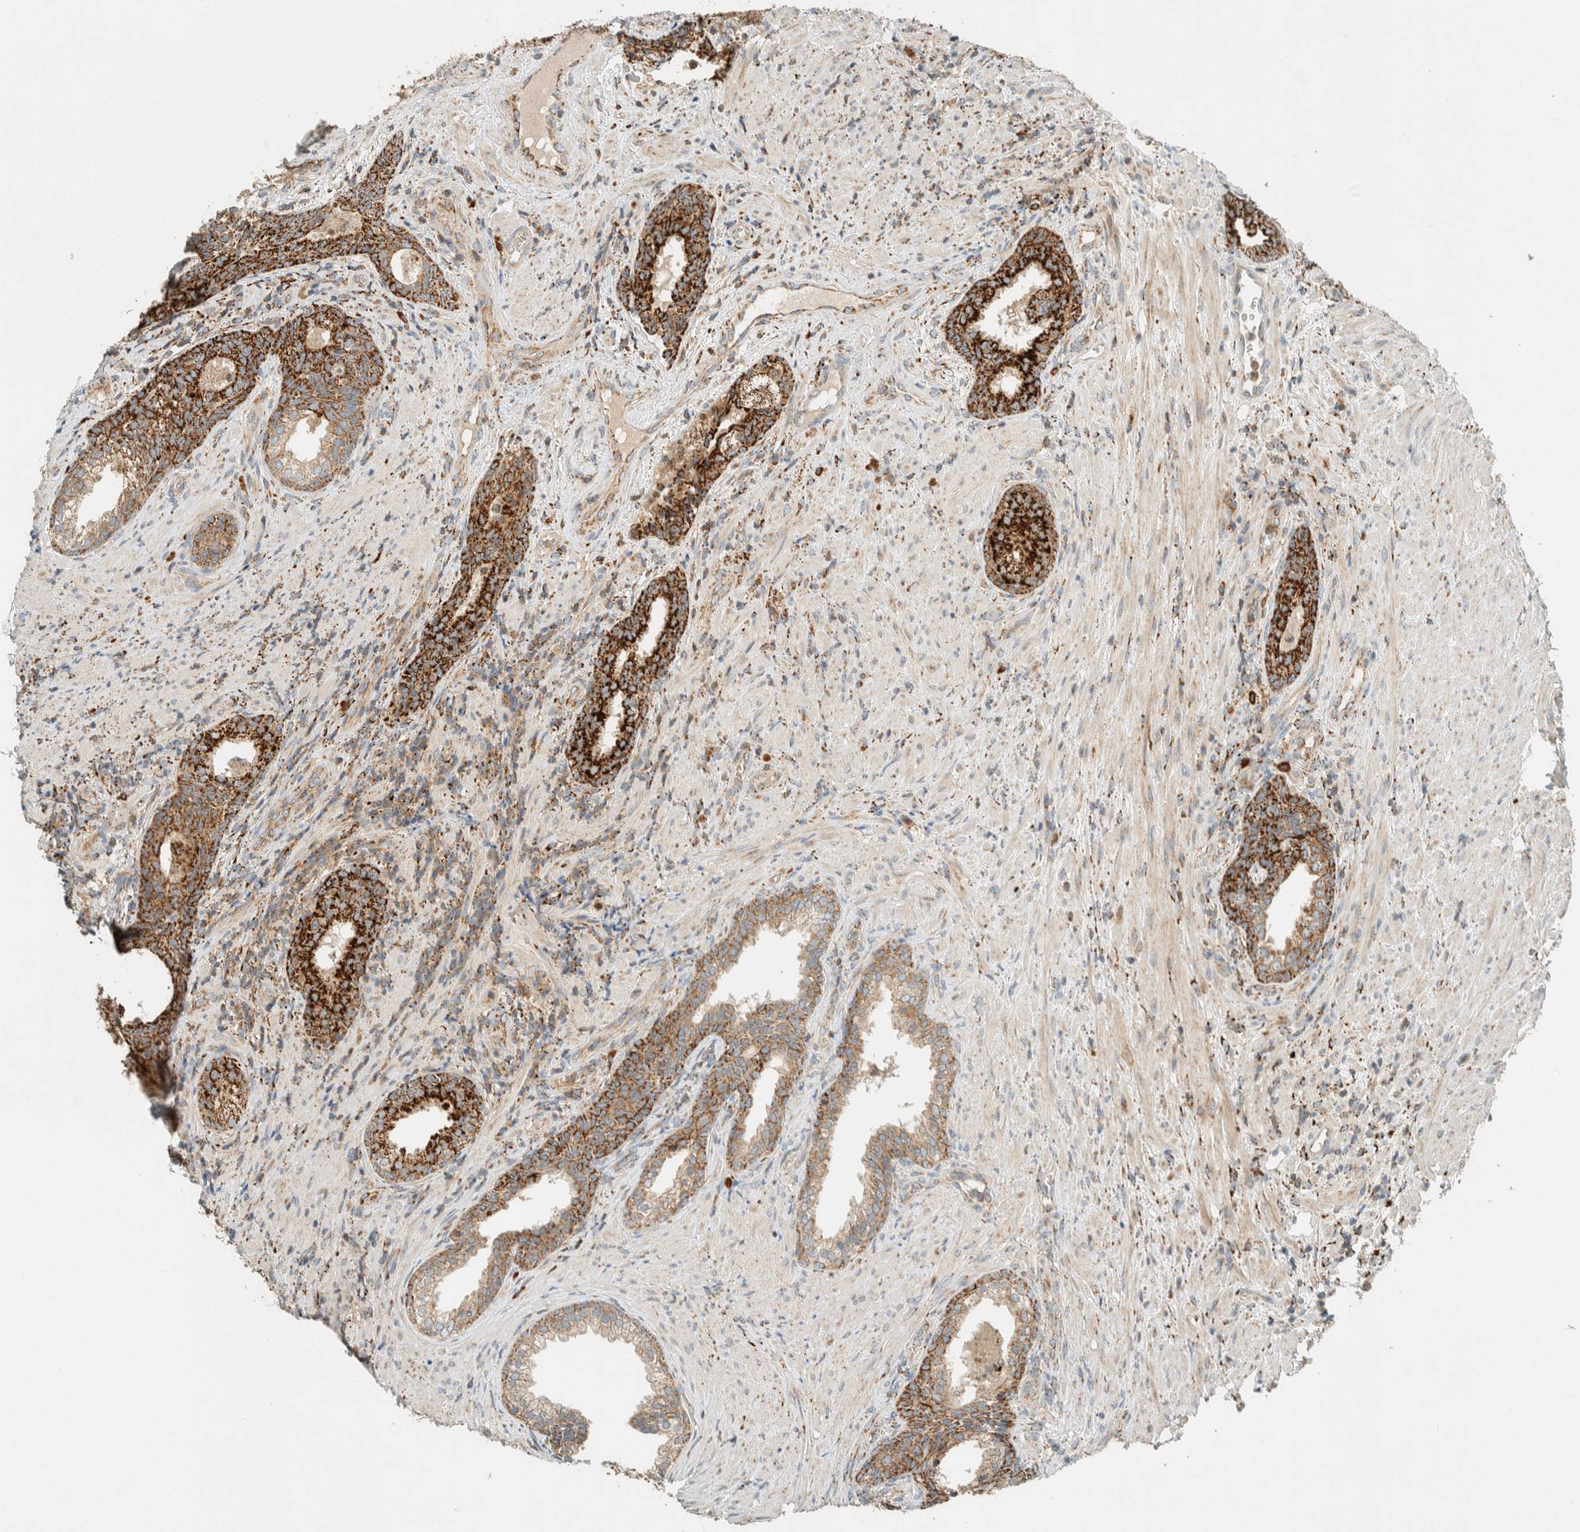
{"staining": {"intensity": "strong", "quantity": ">75%", "location": "cytoplasmic/membranous"}, "tissue": "prostate", "cell_type": "Glandular cells", "image_type": "normal", "snomed": [{"axis": "morphology", "description": "Normal tissue, NOS"}, {"axis": "topography", "description": "Prostate"}], "caption": "Immunohistochemical staining of unremarkable prostate reveals >75% levels of strong cytoplasmic/membranous protein staining in approximately >75% of glandular cells.", "gene": "SPAG5", "patient": {"sex": "male", "age": 76}}